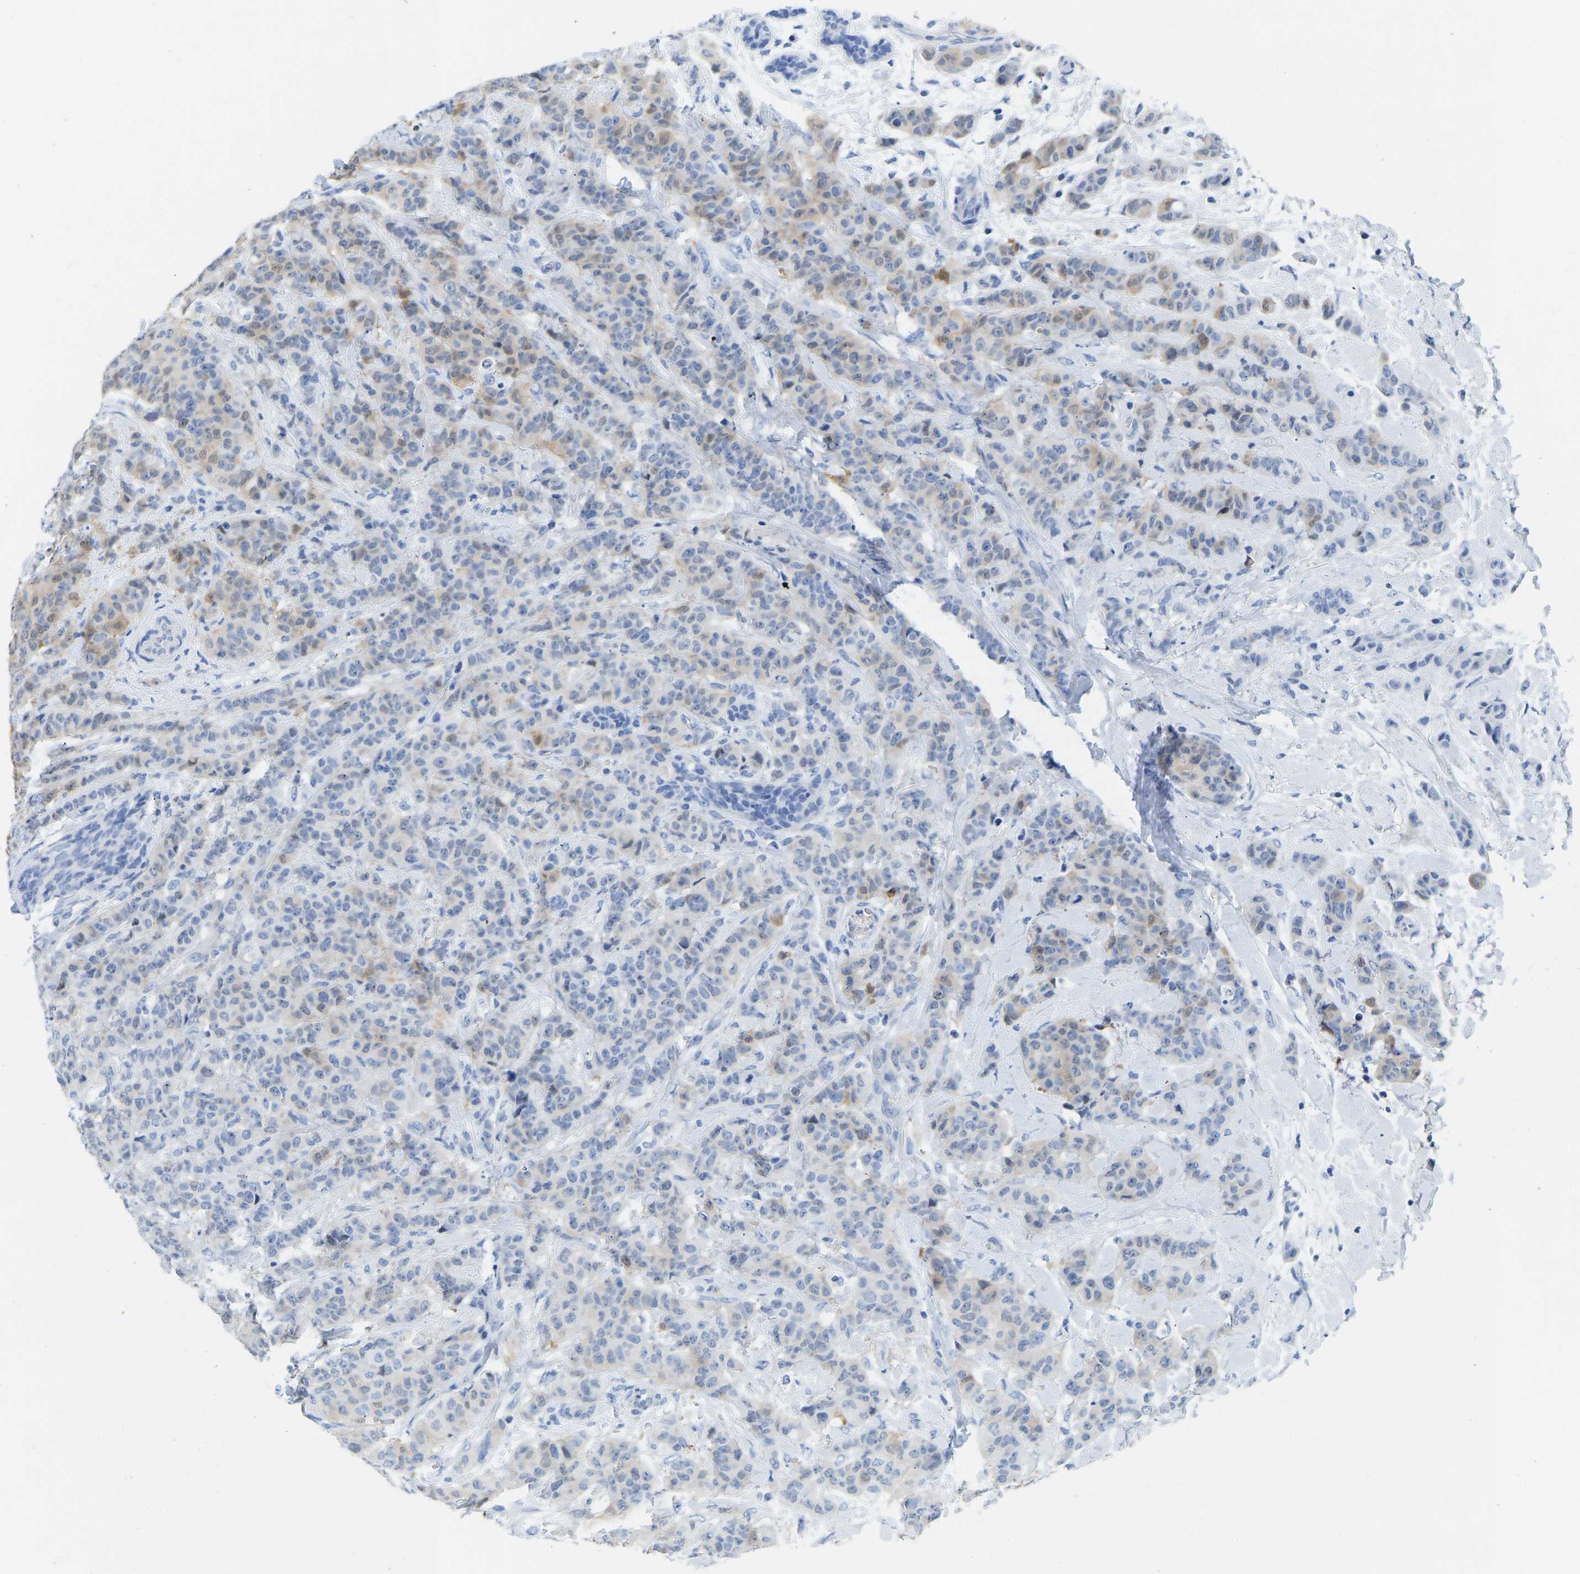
{"staining": {"intensity": "weak", "quantity": "25%-75%", "location": "cytoplasmic/membranous"}, "tissue": "breast cancer", "cell_type": "Tumor cells", "image_type": "cancer", "snomed": [{"axis": "morphology", "description": "Normal tissue, NOS"}, {"axis": "morphology", "description": "Duct carcinoma"}, {"axis": "topography", "description": "Breast"}], "caption": "Immunohistochemical staining of infiltrating ductal carcinoma (breast) shows low levels of weak cytoplasmic/membranous expression in about 25%-75% of tumor cells.", "gene": "NKAIN3", "patient": {"sex": "female", "age": 40}}